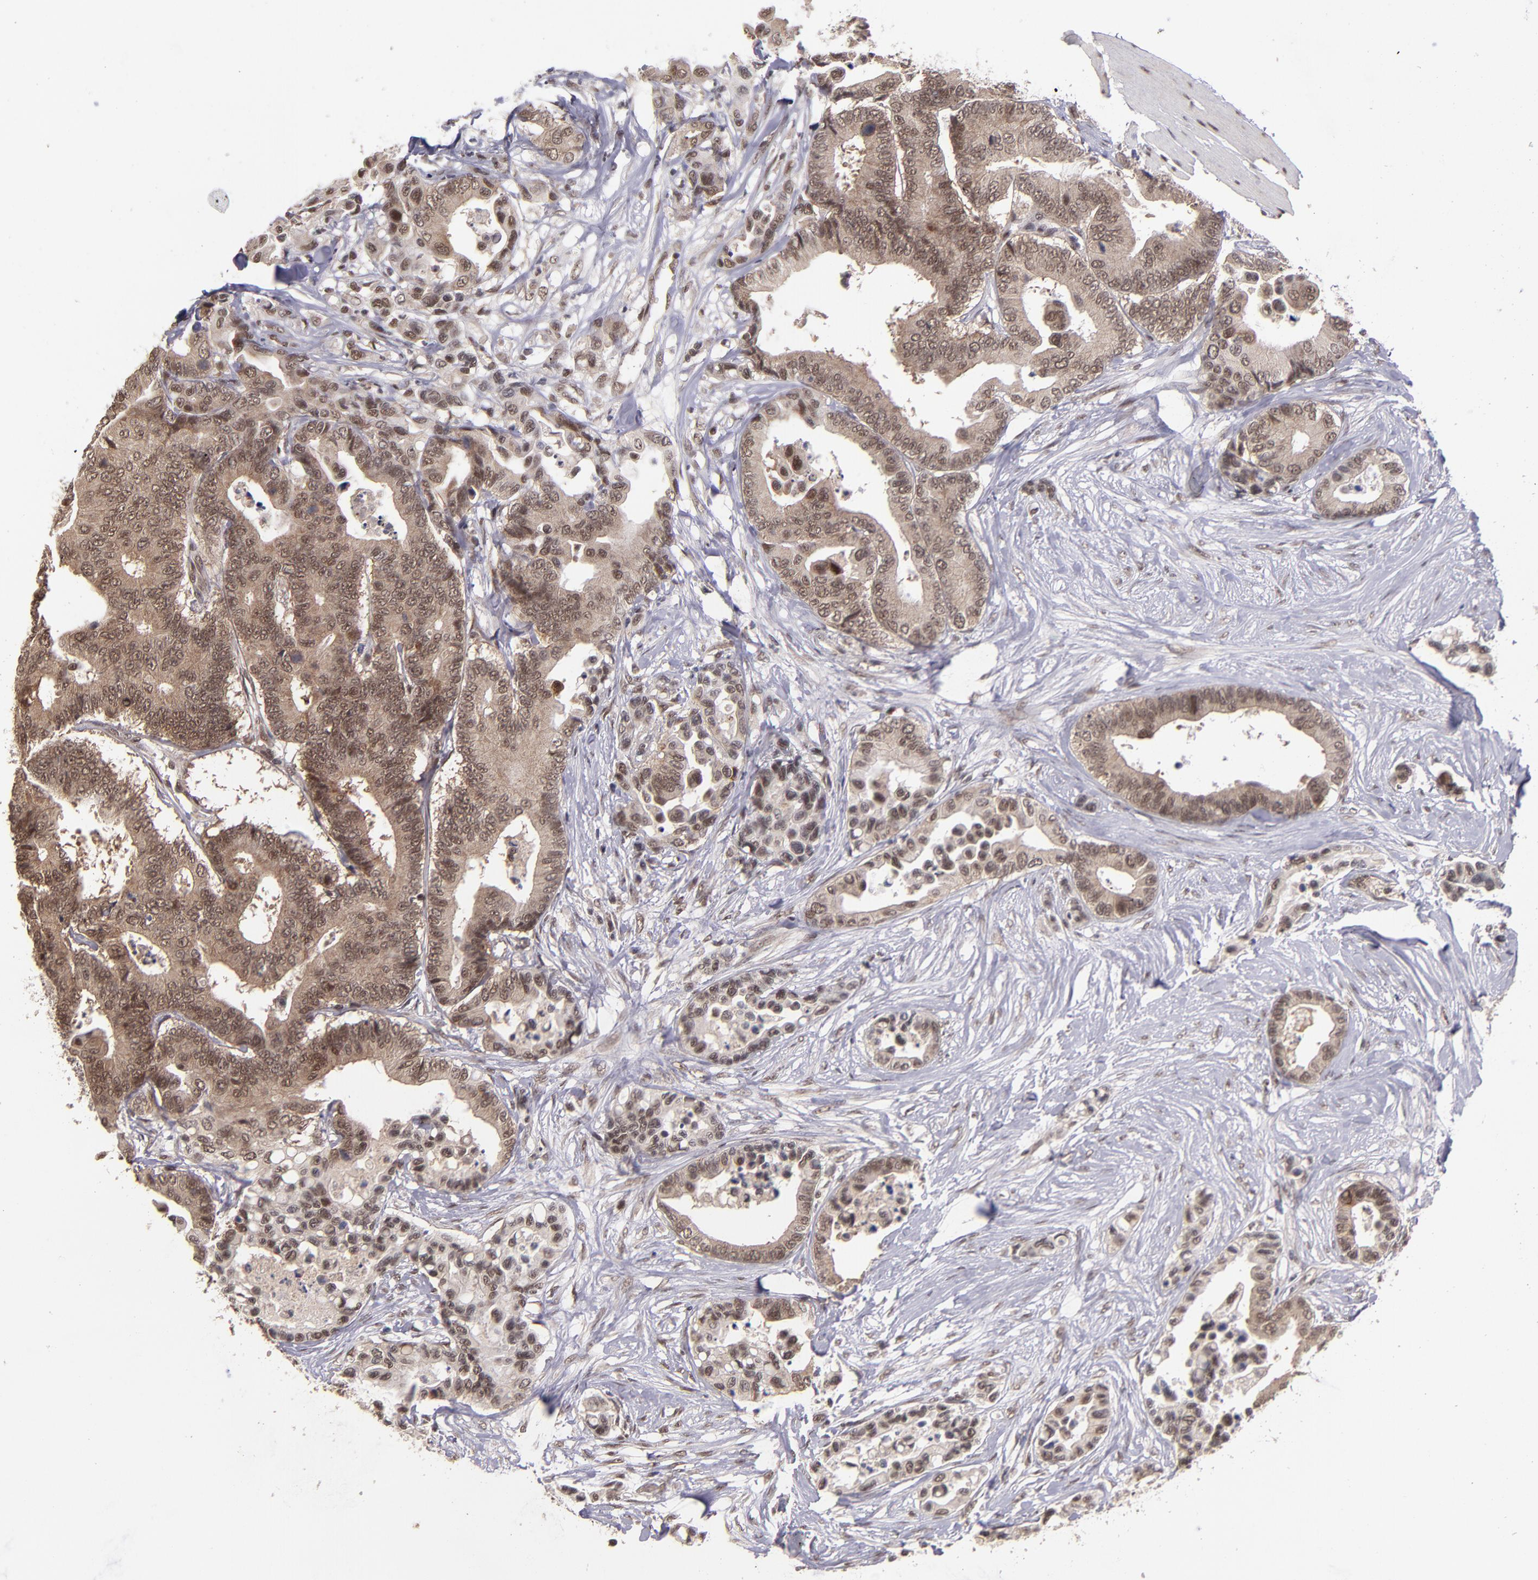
{"staining": {"intensity": "moderate", "quantity": ">75%", "location": "nuclear"}, "tissue": "colorectal cancer", "cell_type": "Tumor cells", "image_type": "cancer", "snomed": [{"axis": "morphology", "description": "Adenocarcinoma, NOS"}, {"axis": "topography", "description": "Colon"}], "caption": "A photomicrograph showing moderate nuclear positivity in about >75% of tumor cells in adenocarcinoma (colorectal), as visualized by brown immunohistochemical staining.", "gene": "EP300", "patient": {"sex": "male", "age": 82}}